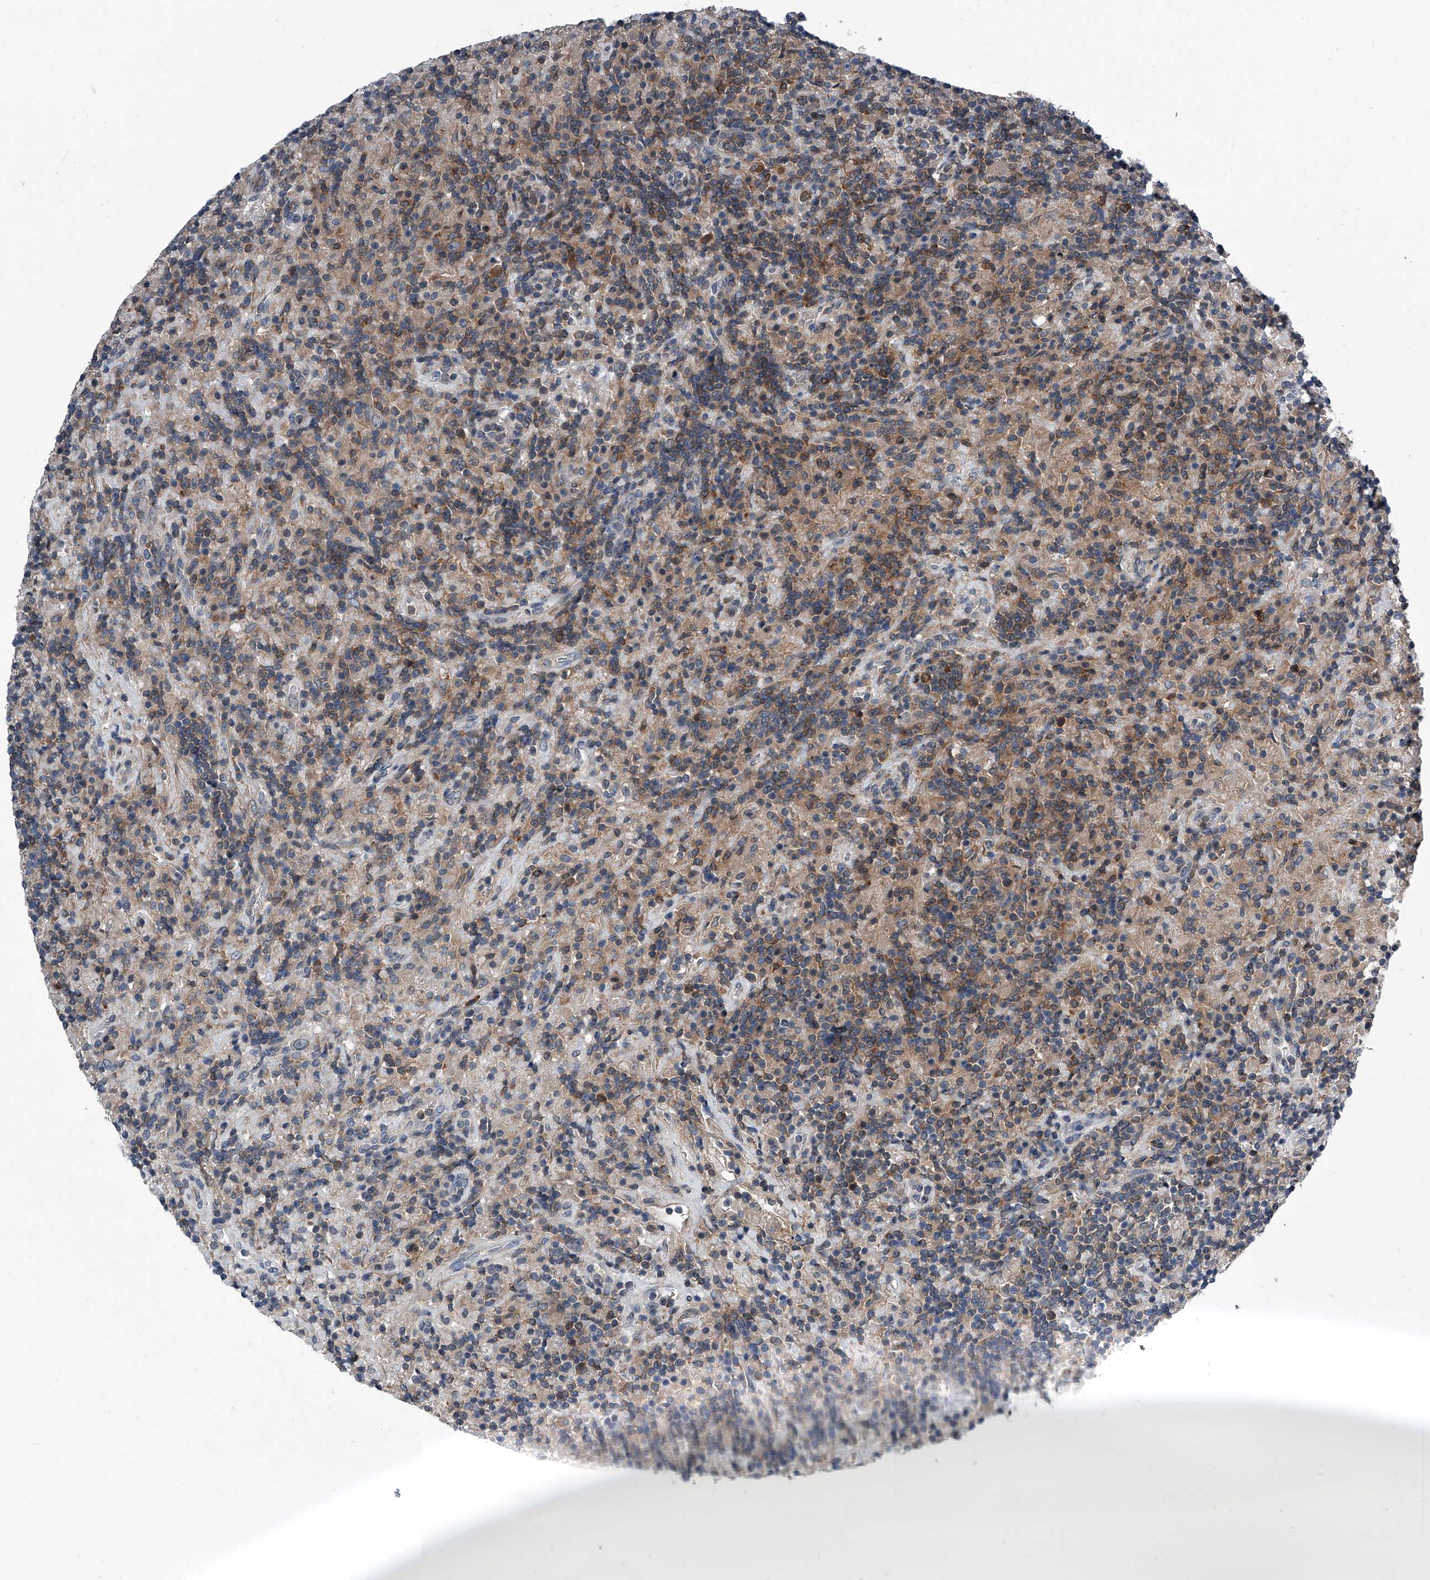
{"staining": {"intensity": "weak", "quantity": "25%-75%", "location": "cytoplasmic/membranous"}, "tissue": "lymphoma", "cell_type": "Tumor cells", "image_type": "cancer", "snomed": [{"axis": "morphology", "description": "Hodgkin's disease, NOS"}, {"axis": "topography", "description": "Lymph node"}], "caption": "Tumor cells exhibit weak cytoplasmic/membranous positivity in about 25%-75% of cells in lymphoma.", "gene": "PPP2R5D", "patient": {"sex": "male", "age": 70}}